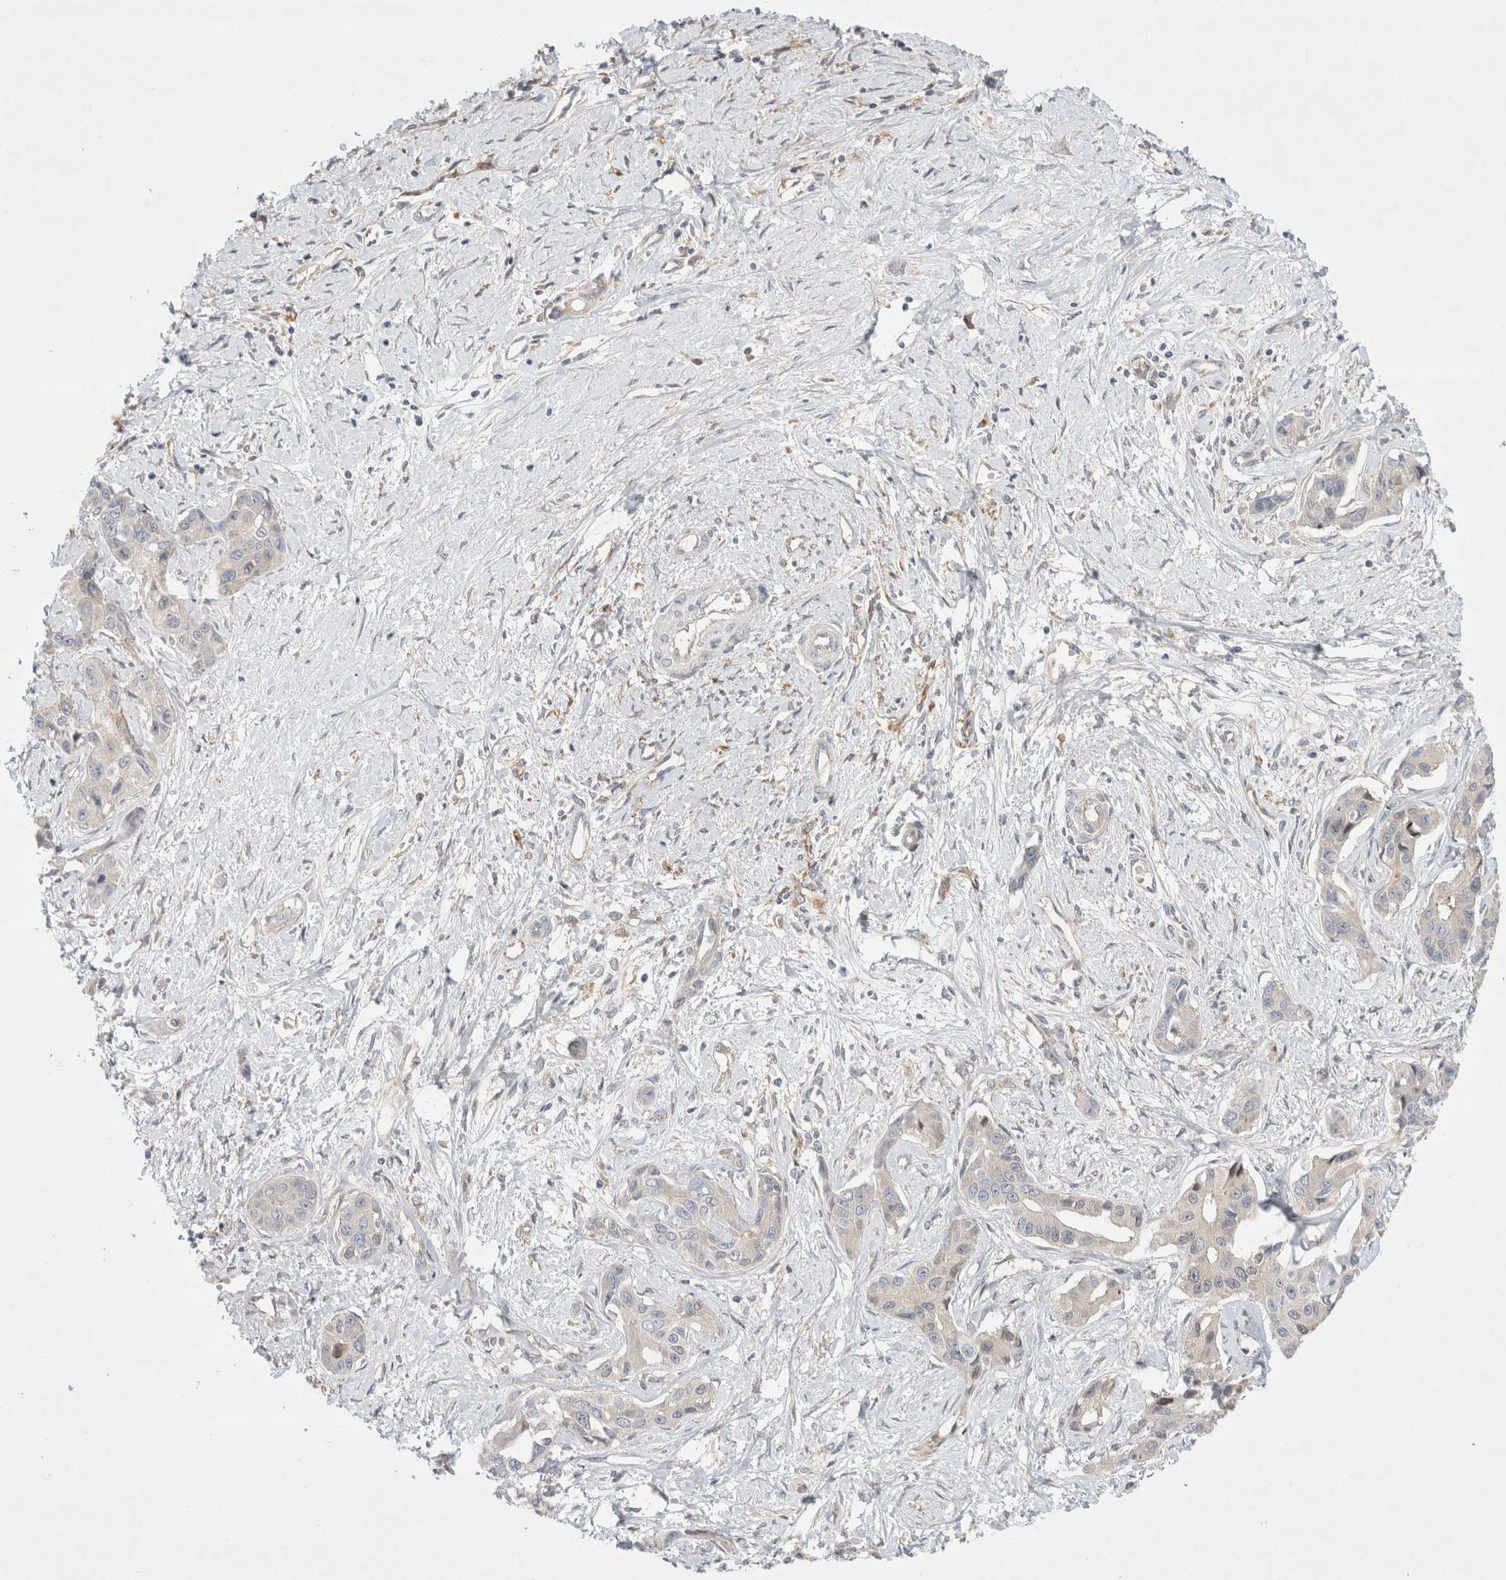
{"staining": {"intensity": "negative", "quantity": "none", "location": "none"}, "tissue": "liver cancer", "cell_type": "Tumor cells", "image_type": "cancer", "snomed": [{"axis": "morphology", "description": "Cholangiocarcinoma"}, {"axis": "topography", "description": "Liver"}], "caption": "A photomicrograph of human liver cancer is negative for staining in tumor cells. (Immunohistochemistry (ihc), brightfield microscopy, high magnification).", "gene": "CDCA7L", "patient": {"sex": "male", "age": 59}}